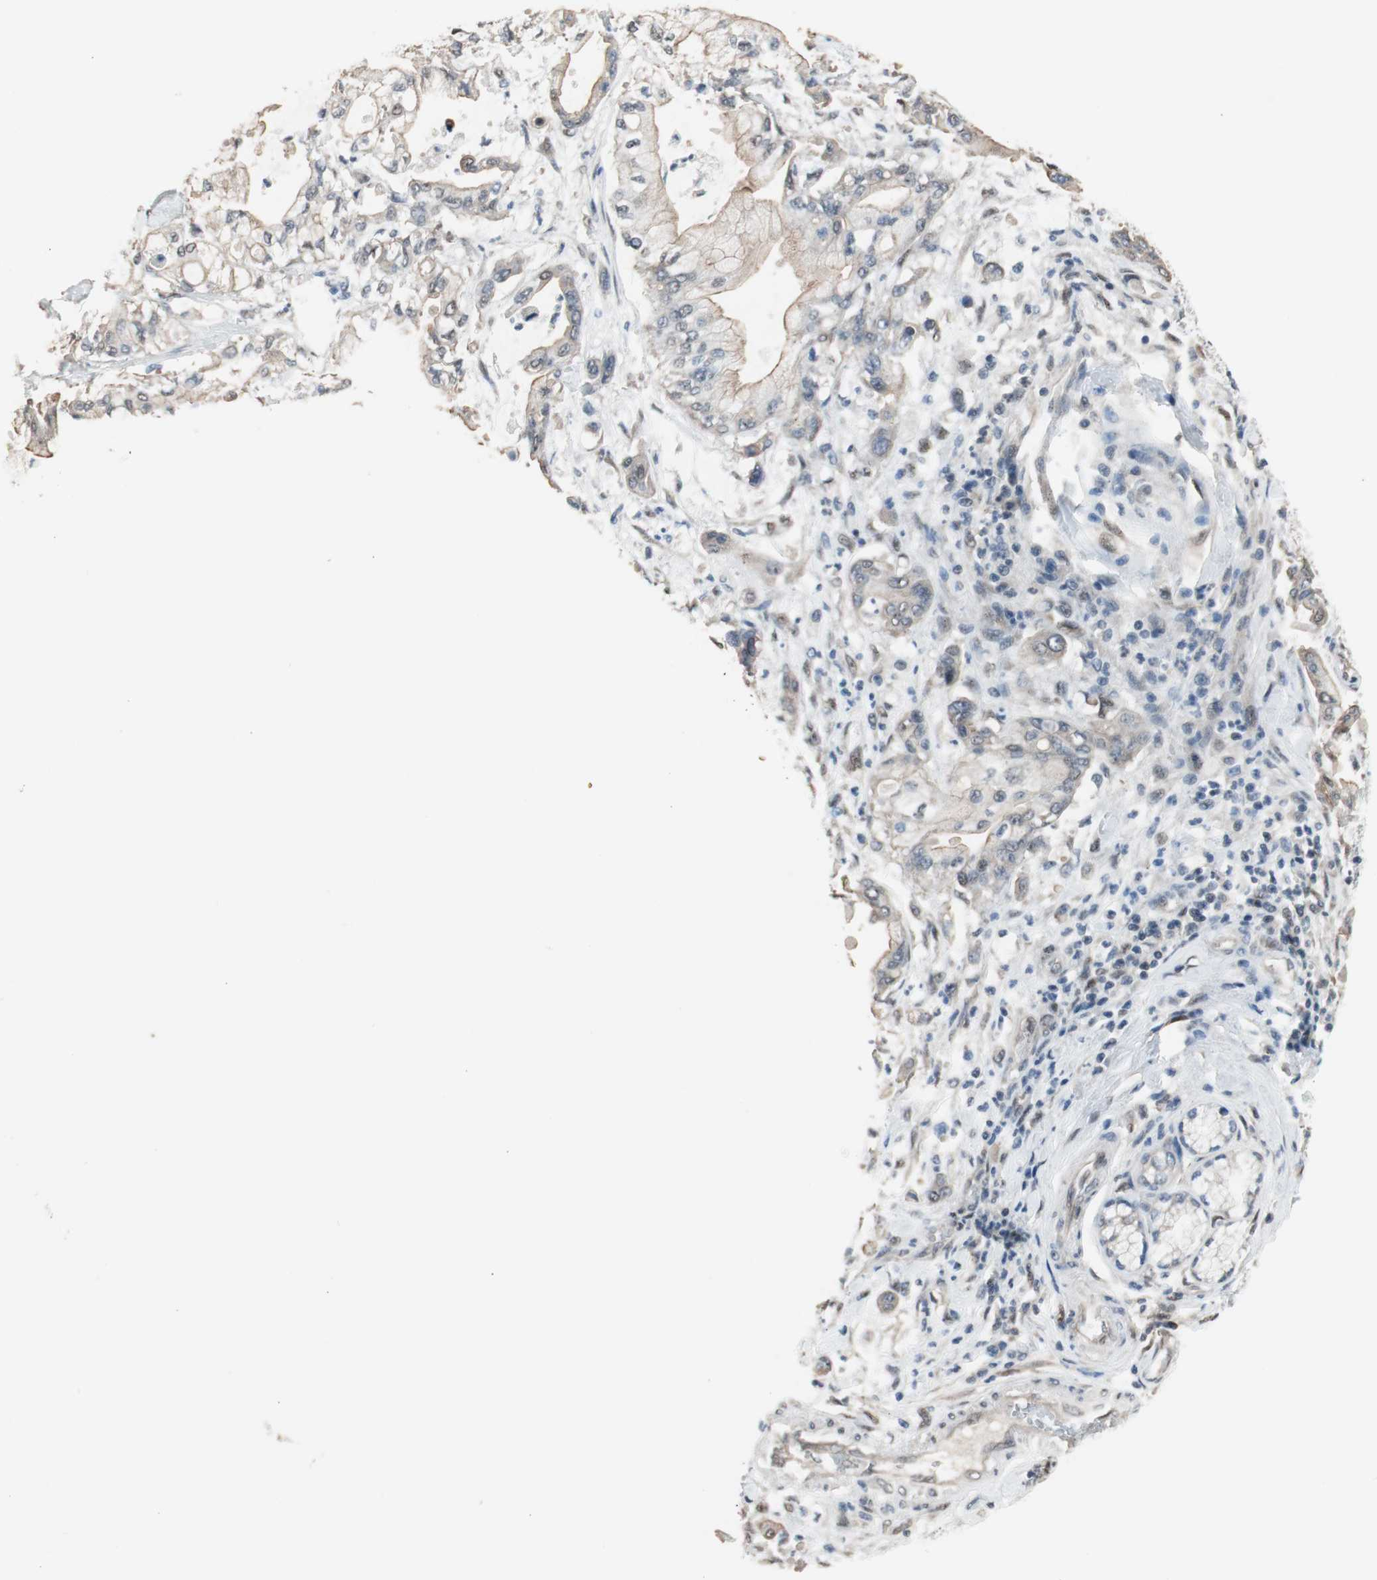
{"staining": {"intensity": "weak", "quantity": ">75%", "location": "cytoplasmic/membranous"}, "tissue": "pancreatic cancer", "cell_type": "Tumor cells", "image_type": "cancer", "snomed": [{"axis": "morphology", "description": "Adenocarcinoma, NOS"}, {"axis": "morphology", "description": "Adenocarcinoma, metastatic, NOS"}, {"axis": "topography", "description": "Lymph node"}, {"axis": "topography", "description": "Pancreas"}, {"axis": "topography", "description": "Duodenum"}], "caption": "Protein expression analysis of human pancreatic metastatic adenocarcinoma reveals weak cytoplasmic/membranous staining in approximately >75% of tumor cells.", "gene": "PML", "patient": {"sex": "female", "age": 64}}